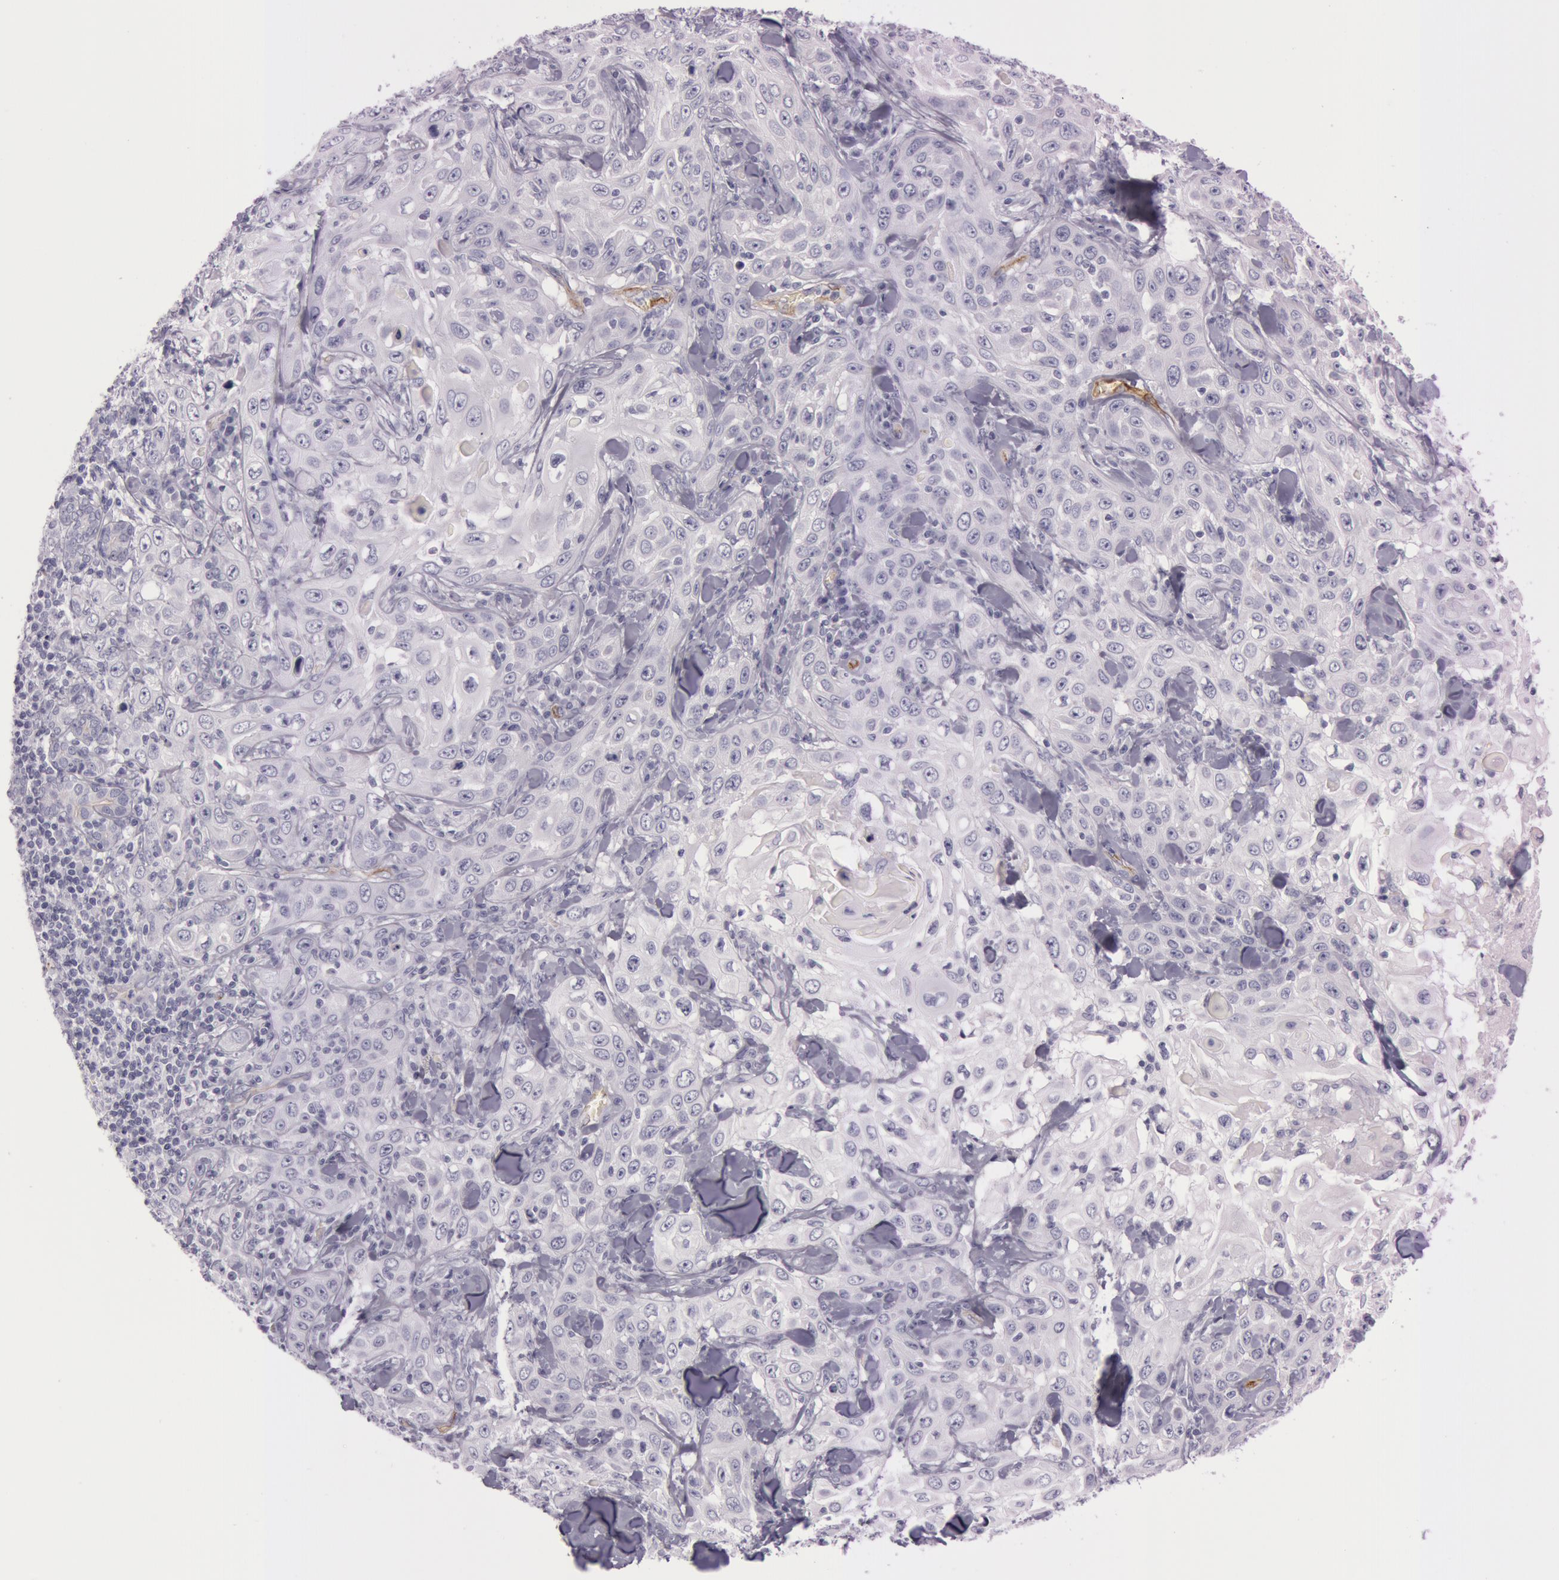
{"staining": {"intensity": "negative", "quantity": "none", "location": "none"}, "tissue": "skin cancer", "cell_type": "Tumor cells", "image_type": "cancer", "snomed": [{"axis": "morphology", "description": "Squamous cell carcinoma, NOS"}, {"axis": "topography", "description": "Skin"}], "caption": "Immunohistochemical staining of human skin cancer (squamous cell carcinoma) displays no significant staining in tumor cells. The staining was performed using DAB to visualize the protein expression in brown, while the nuclei were stained in blue with hematoxylin (Magnification: 20x).", "gene": "FOLH1", "patient": {"sex": "male", "age": 84}}